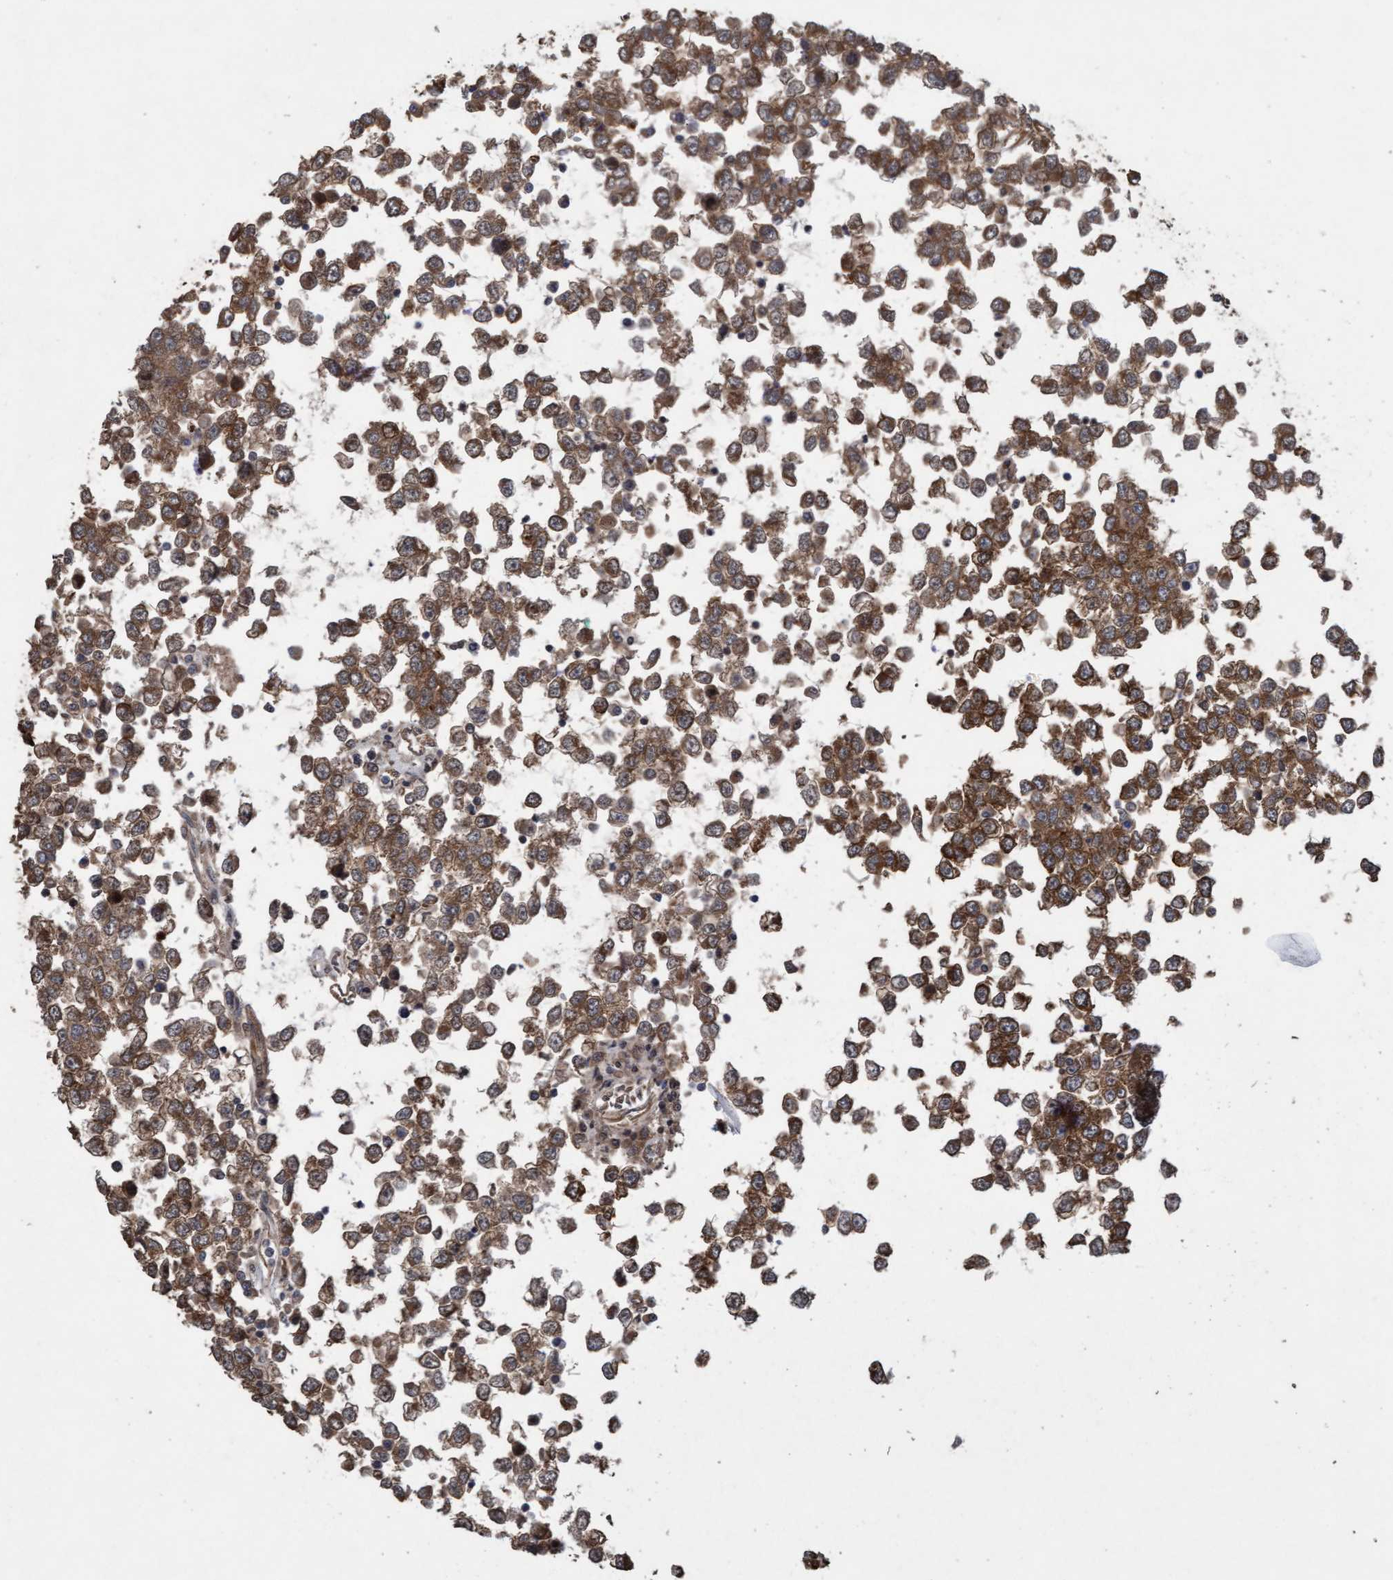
{"staining": {"intensity": "moderate", "quantity": ">75%", "location": "cytoplasmic/membranous"}, "tissue": "testis cancer", "cell_type": "Tumor cells", "image_type": "cancer", "snomed": [{"axis": "morphology", "description": "Seminoma, NOS"}, {"axis": "topography", "description": "Testis"}], "caption": "A medium amount of moderate cytoplasmic/membranous expression is present in about >75% of tumor cells in seminoma (testis) tissue.", "gene": "CDC42EP4", "patient": {"sex": "male", "age": 65}}